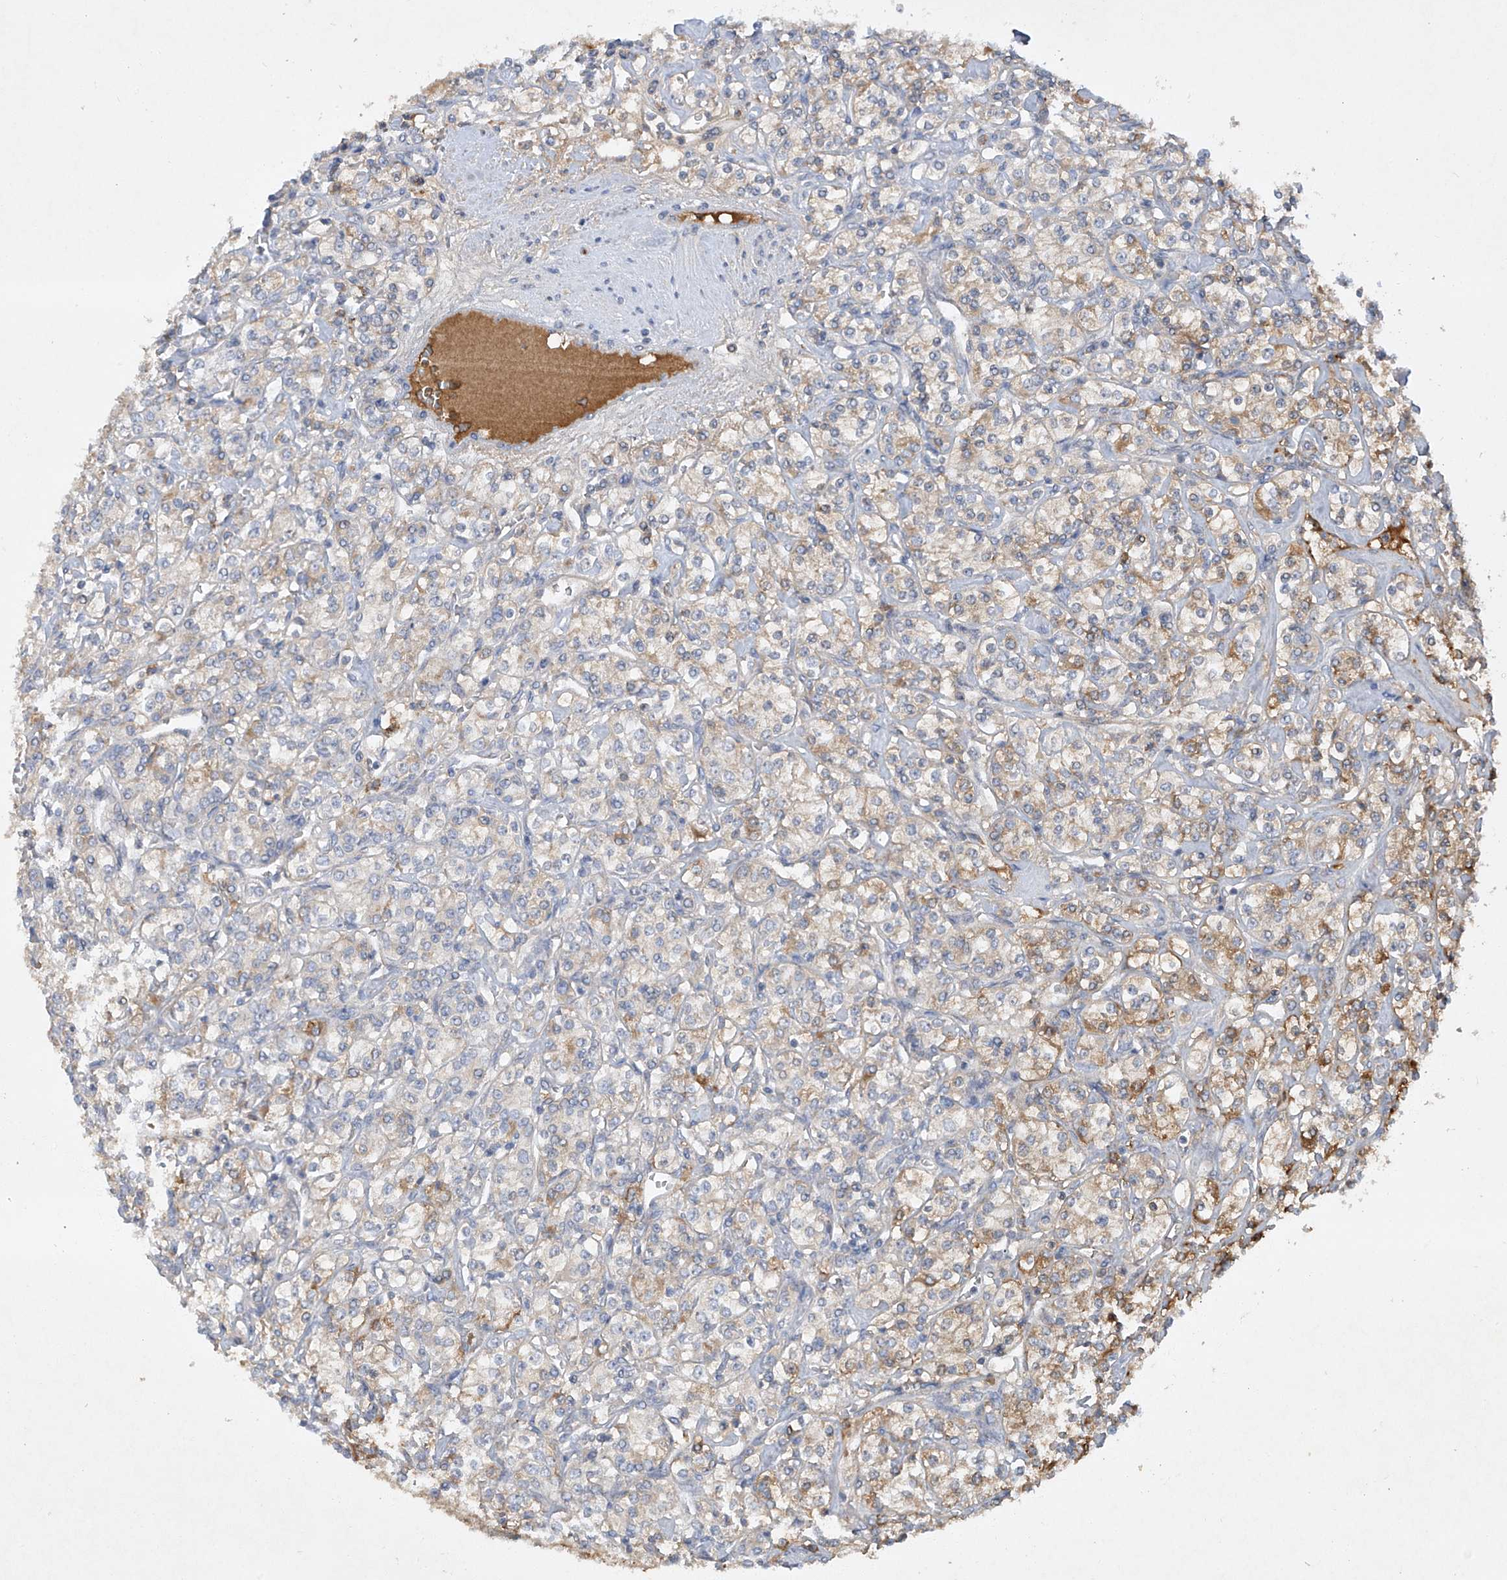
{"staining": {"intensity": "weak", "quantity": "<25%", "location": "cytoplasmic/membranous"}, "tissue": "renal cancer", "cell_type": "Tumor cells", "image_type": "cancer", "snomed": [{"axis": "morphology", "description": "Adenocarcinoma, NOS"}, {"axis": "topography", "description": "Kidney"}], "caption": "Micrograph shows no protein positivity in tumor cells of renal cancer tissue.", "gene": "HAS3", "patient": {"sex": "male", "age": 77}}